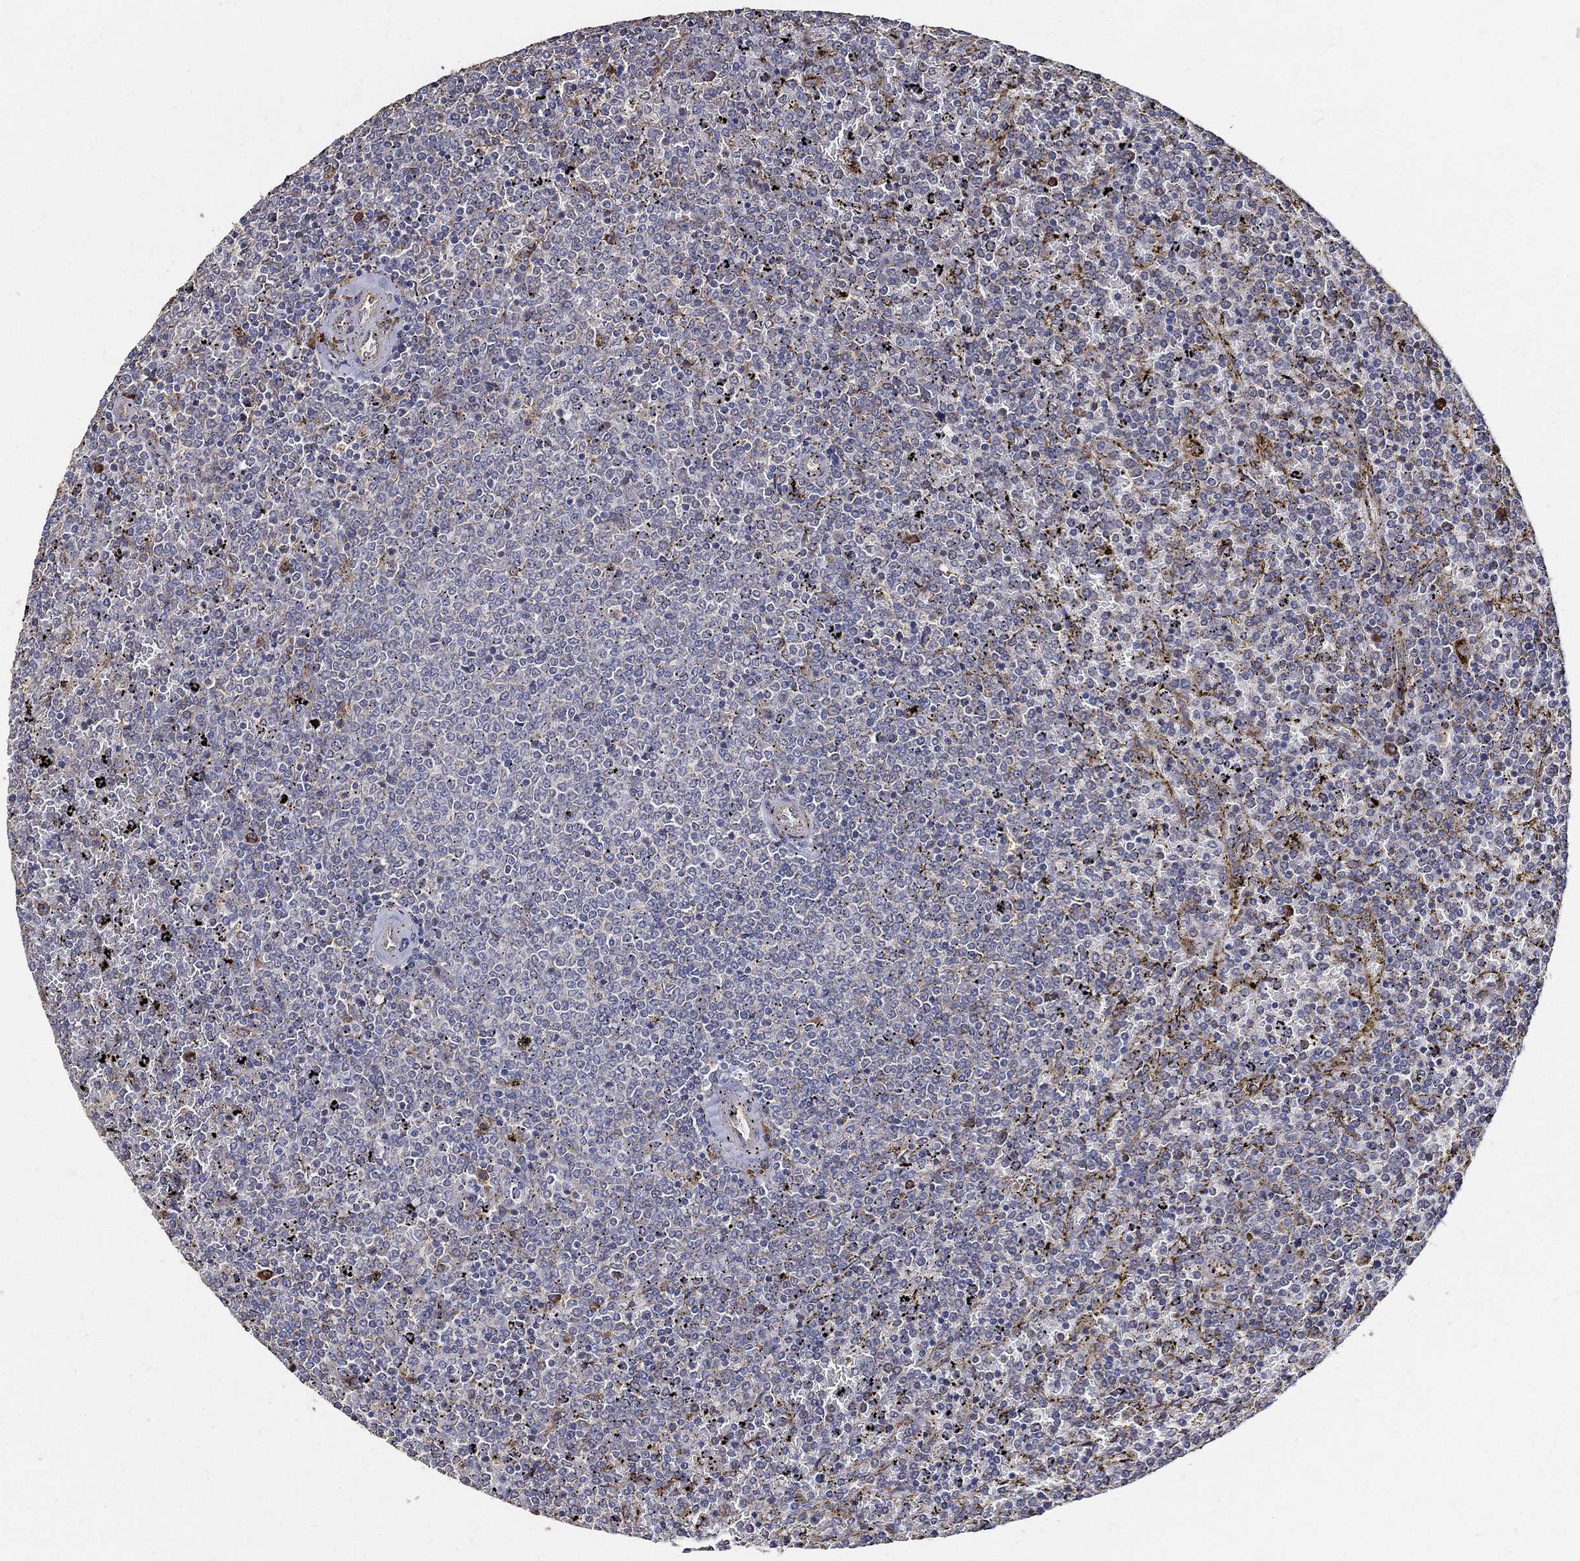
{"staining": {"intensity": "negative", "quantity": "none", "location": "none"}, "tissue": "lymphoma", "cell_type": "Tumor cells", "image_type": "cancer", "snomed": [{"axis": "morphology", "description": "Malignant lymphoma, non-Hodgkin's type, Low grade"}, {"axis": "topography", "description": "Spleen"}], "caption": "Tumor cells show no significant positivity in lymphoma.", "gene": "EMILIN3", "patient": {"sex": "female", "age": 77}}